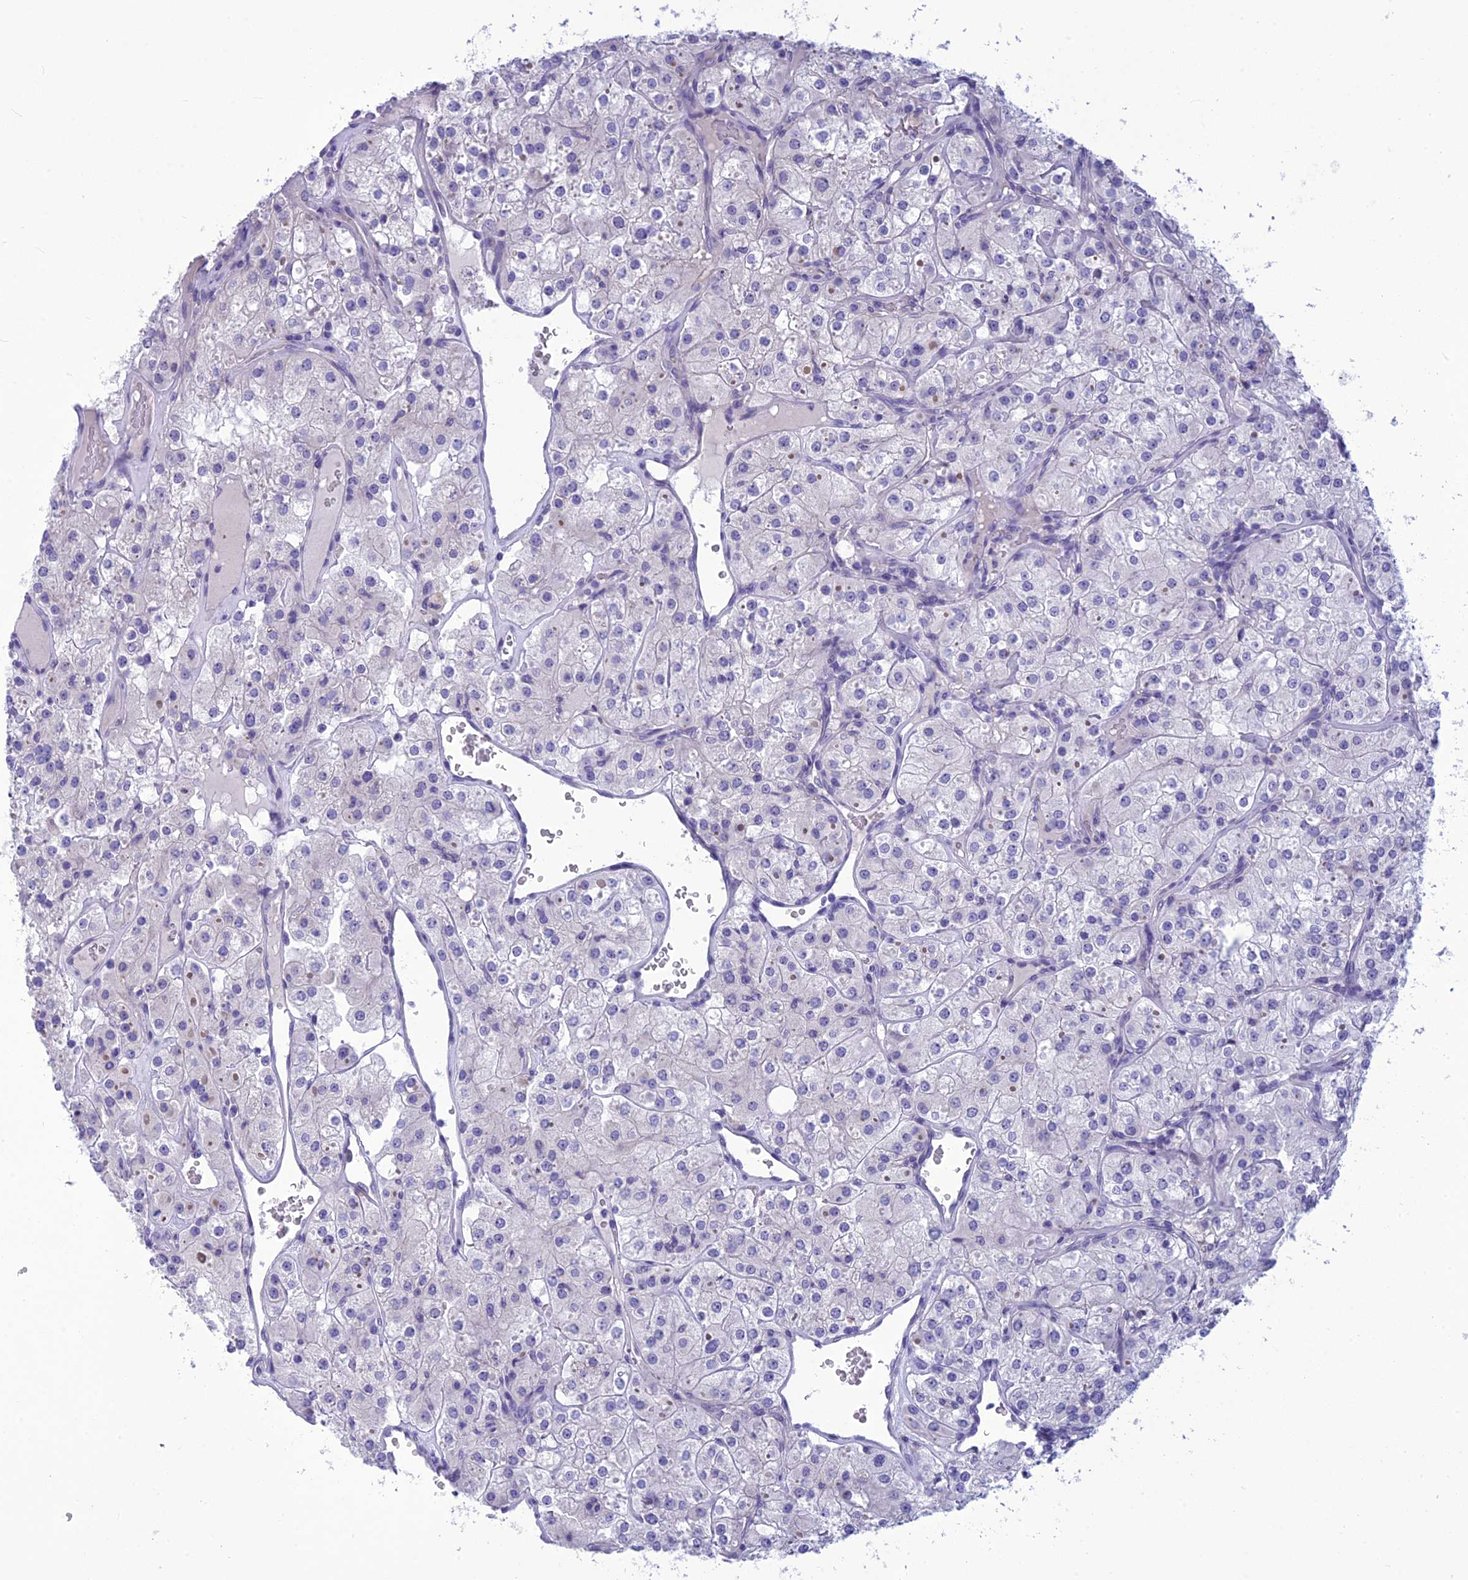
{"staining": {"intensity": "negative", "quantity": "none", "location": "none"}, "tissue": "renal cancer", "cell_type": "Tumor cells", "image_type": "cancer", "snomed": [{"axis": "morphology", "description": "Adenocarcinoma, NOS"}, {"axis": "topography", "description": "Kidney"}], "caption": "Protein analysis of renal adenocarcinoma exhibits no significant expression in tumor cells. The staining was performed using DAB (3,3'-diaminobenzidine) to visualize the protein expression in brown, while the nuclei were stained in blue with hematoxylin (Magnification: 20x).", "gene": "BBS2", "patient": {"sex": "male", "age": 77}}